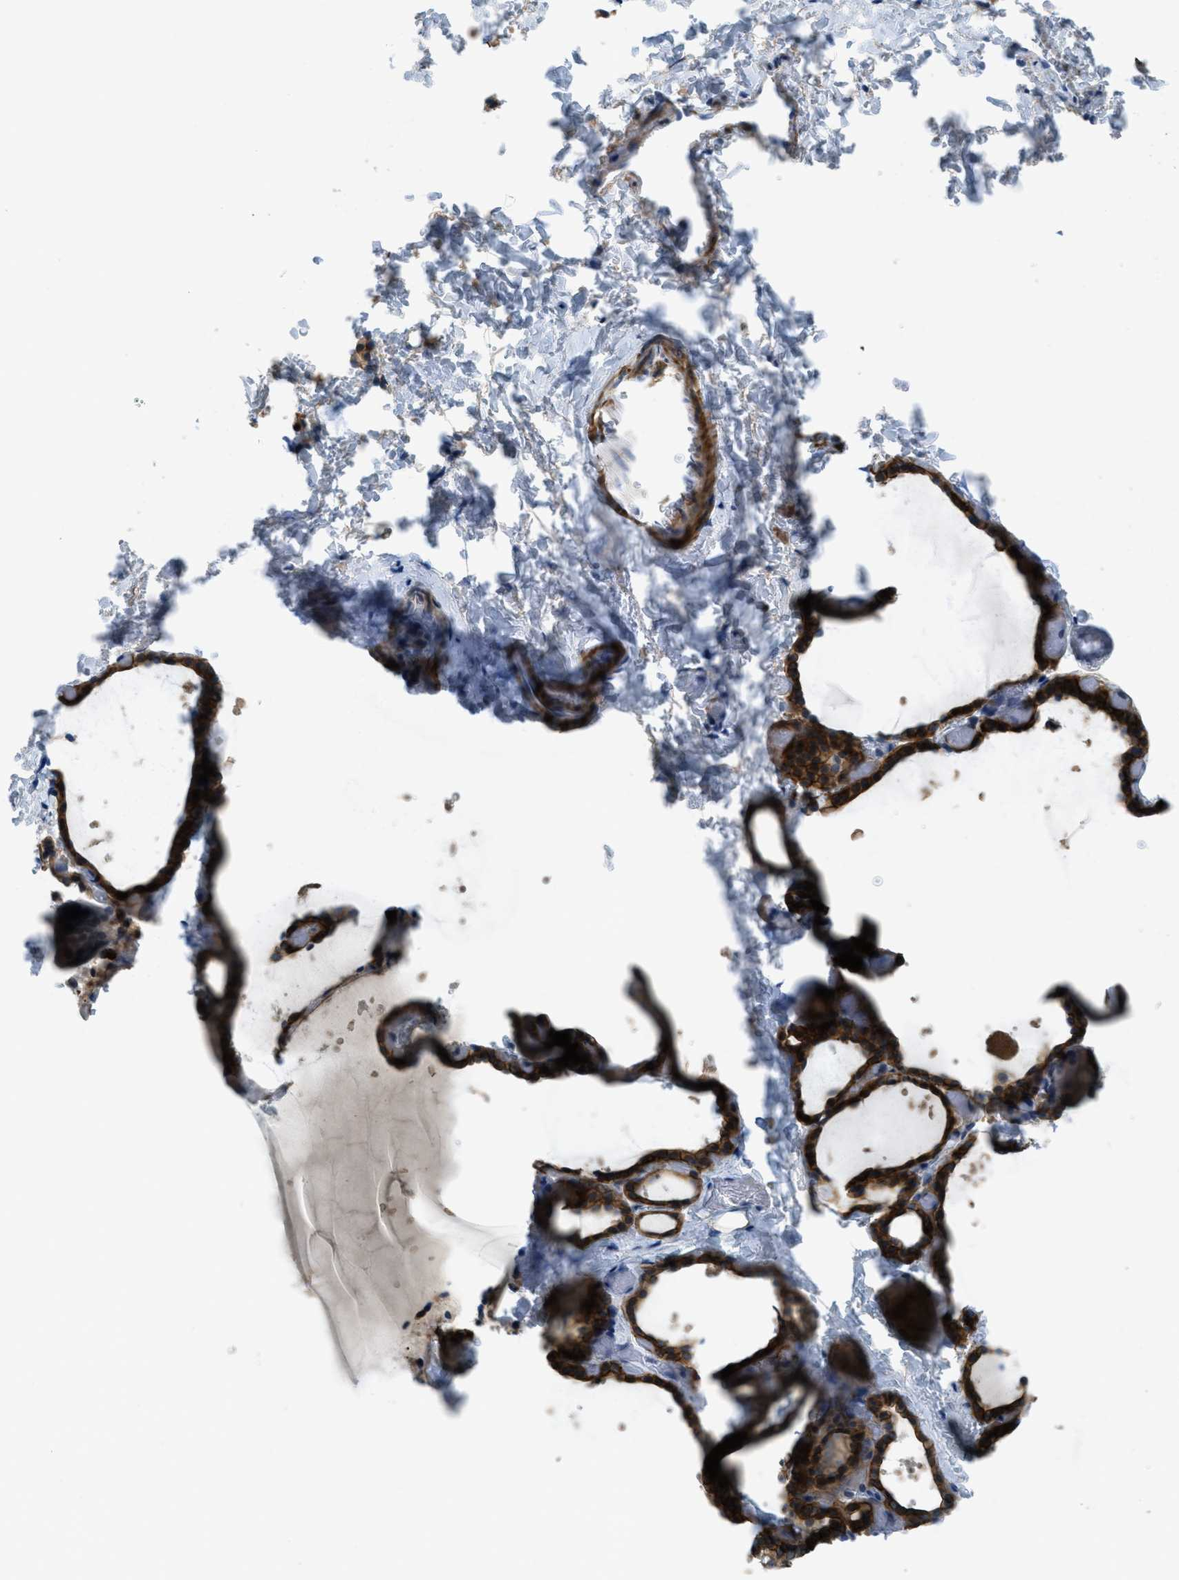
{"staining": {"intensity": "strong", "quantity": ">75%", "location": "cytoplasmic/membranous"}, "tissue": "thyroid gland", "cell_type": "Glandular cells", "image_type": "normal", "snomed": [{"axis": "morphology", "description": "Normal tissue, NOS"}, {"axis": "topography", "description": "Thyroid gland"}], "caption": "Immunohistochemistry (IHC) (DAB (3,3'-diaminobenzidine)) staining of benign human thyroid gland demonstrates strong cytoplasmic/membranous protein staining in approximately >75% of glandular cells.", "gene": "KLHL8", "patient": {"sex": "female", "age": 44}}